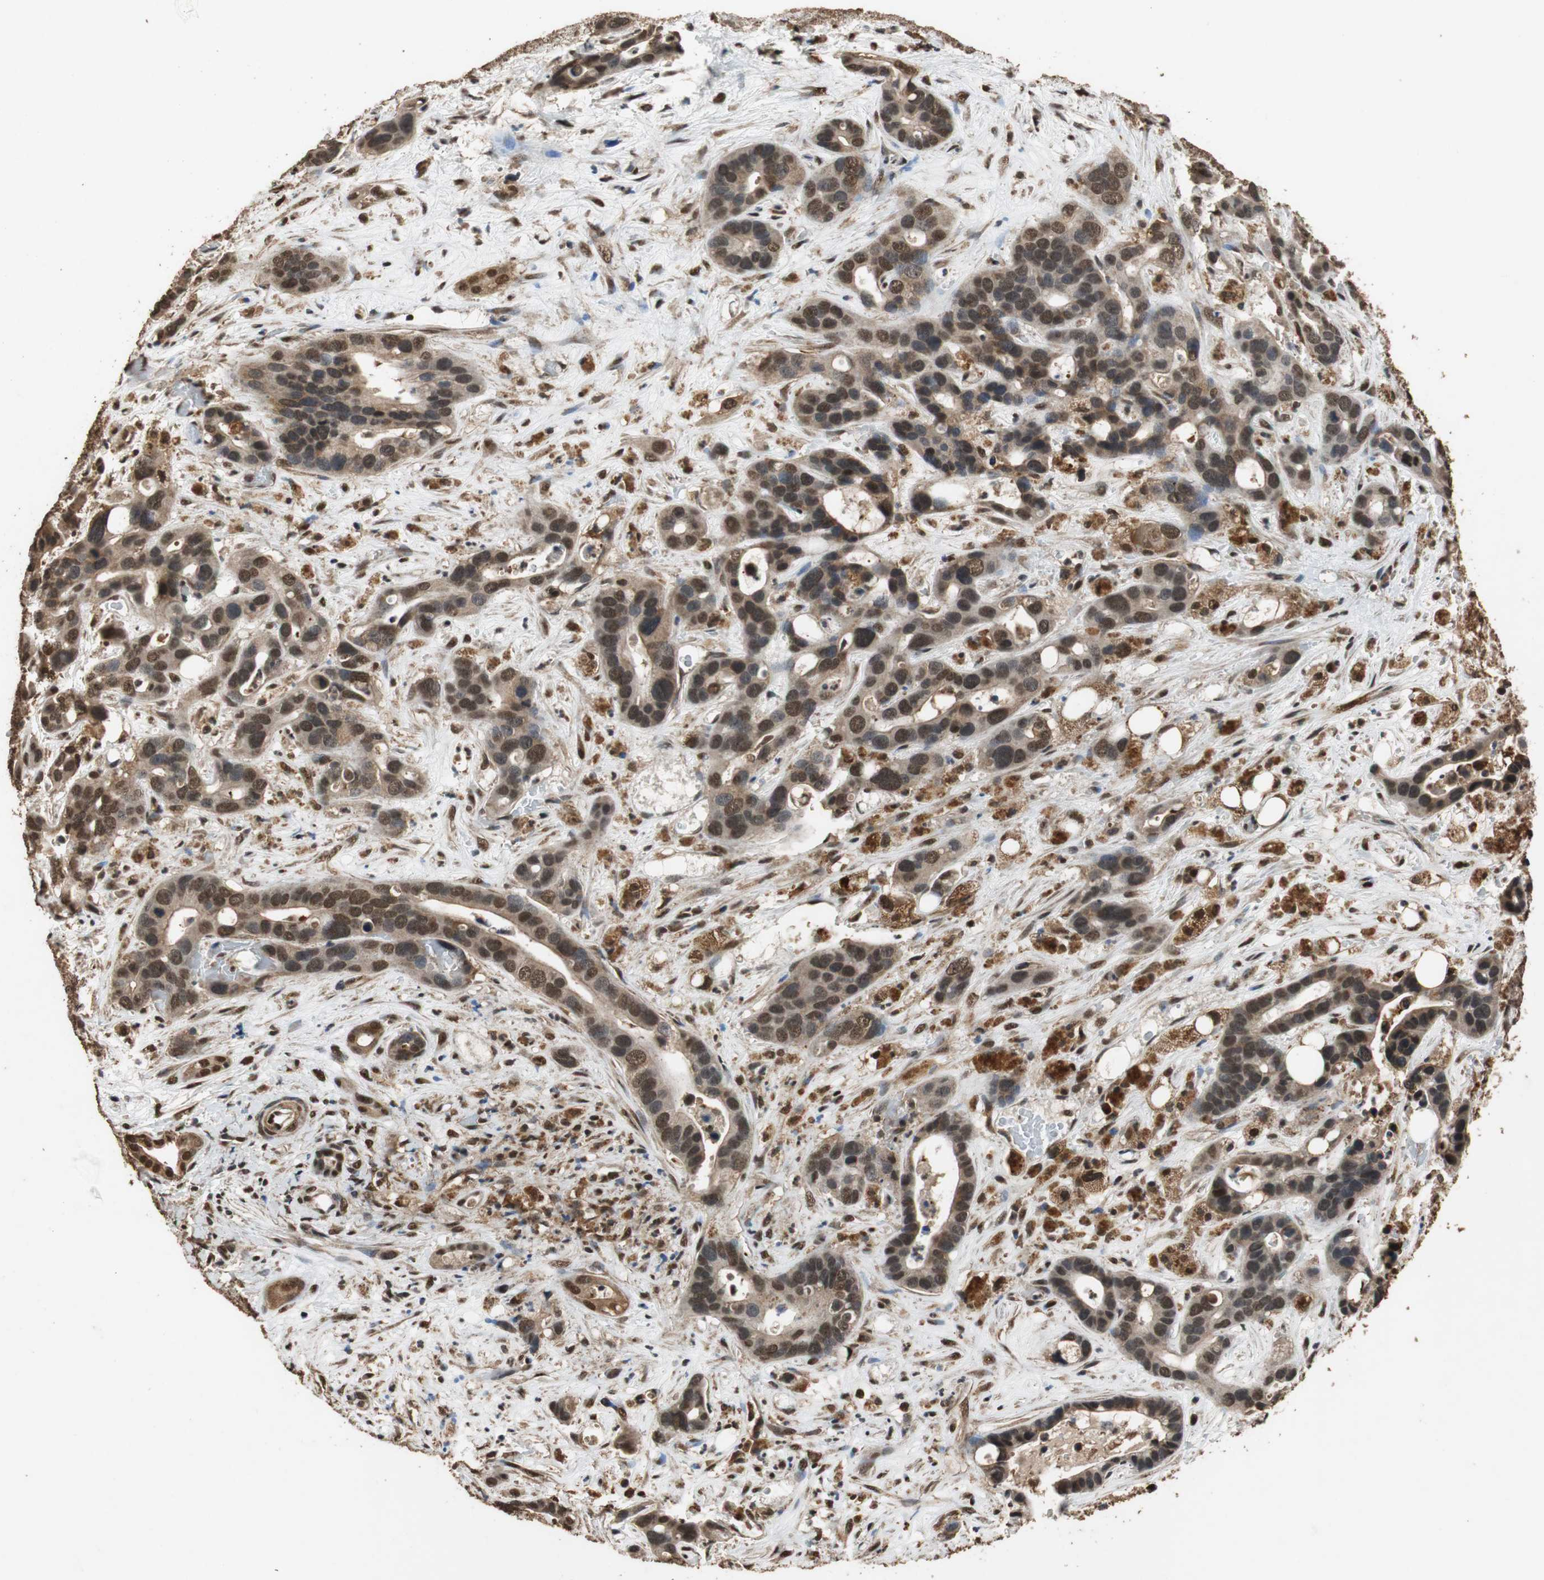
{"staining": {"intensity": "strong", "quantity": ">75%", "location": "cytoplasmic/membranous,nuclear"}, "tissue": "liver cancer", "cell_type": "Tumor cells", "image_type": "cancer", "snomed": [{"axis": "morphology", "description": "Cholangiocarcinoma"}, {"axis": "topography", "description": "Liver"}], "caption": "Tumor cells exhibit strong cytoplasmic/membranous and nuclear expression in approximately >75% of cells in liver cancer (cholangiocarcinoma).", "gene": "ZNF18", "patient": {"sex": "female", "age": 65}}